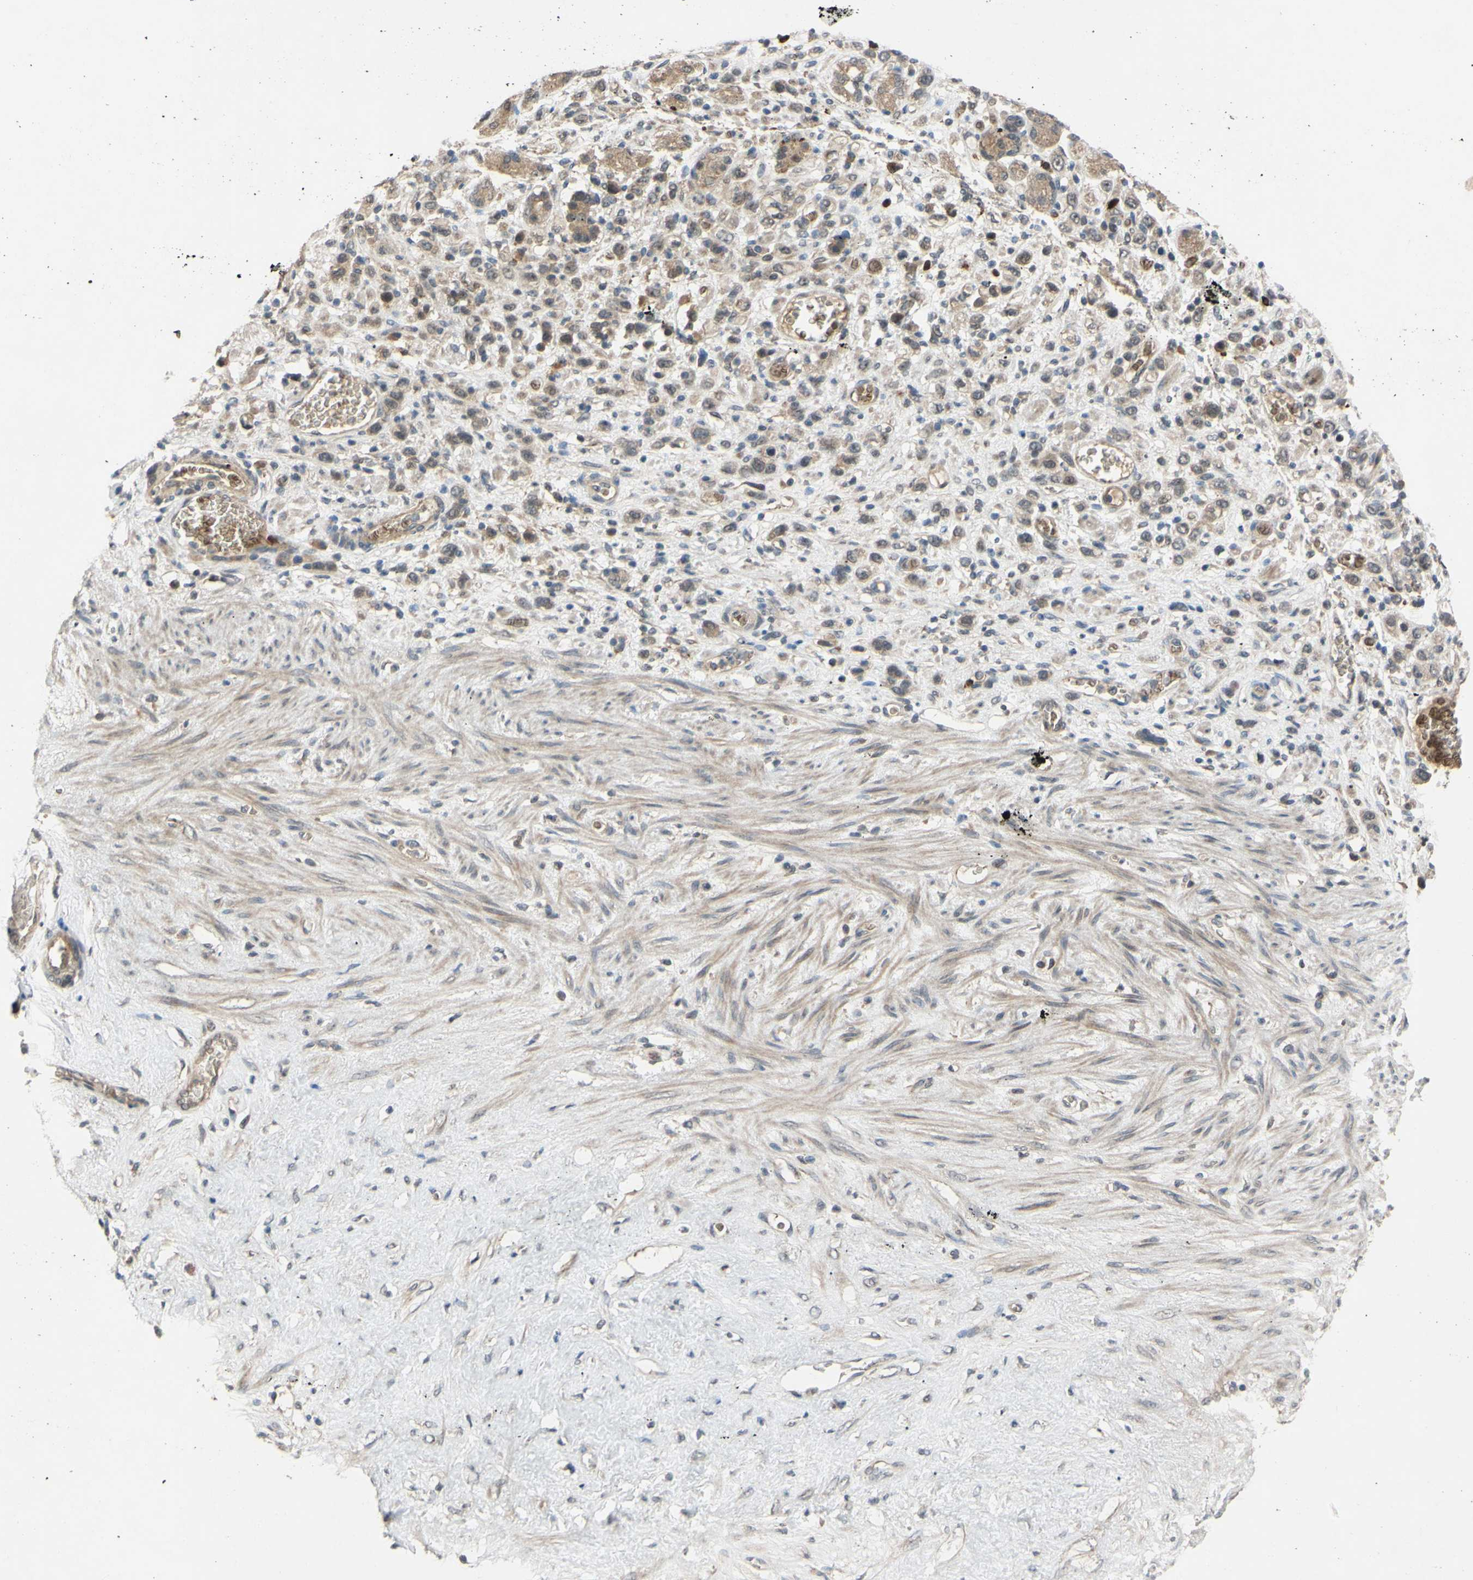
{"staining": {"intensity": "weak", "quantity": ">75%", "location": "cytoplasmic/membranous"}, "tissue": "stomach cancer", "cell_type": "Tumor cells", "image_type": "cancer", "snomed": [{"axis": "morphology", "description": "Adenocarcinoma, NOS"}, {"axis": "morphology", "description": "Adenocarcinoma, High grade"}, {"axis": "topography", "description": "Stomach, upper"}, {"axis": "topography", "description": "Stomach, lower"}], "caption": "A histopathology image showing weak cytoplasmic/membranous staining in about >75% of tumor cells in stomach cancer (adenocarcinoma), as visualized by brown immunohistochemical staining.", "gene": "ALK", "patient": {"sex": "female", "age": 65}}